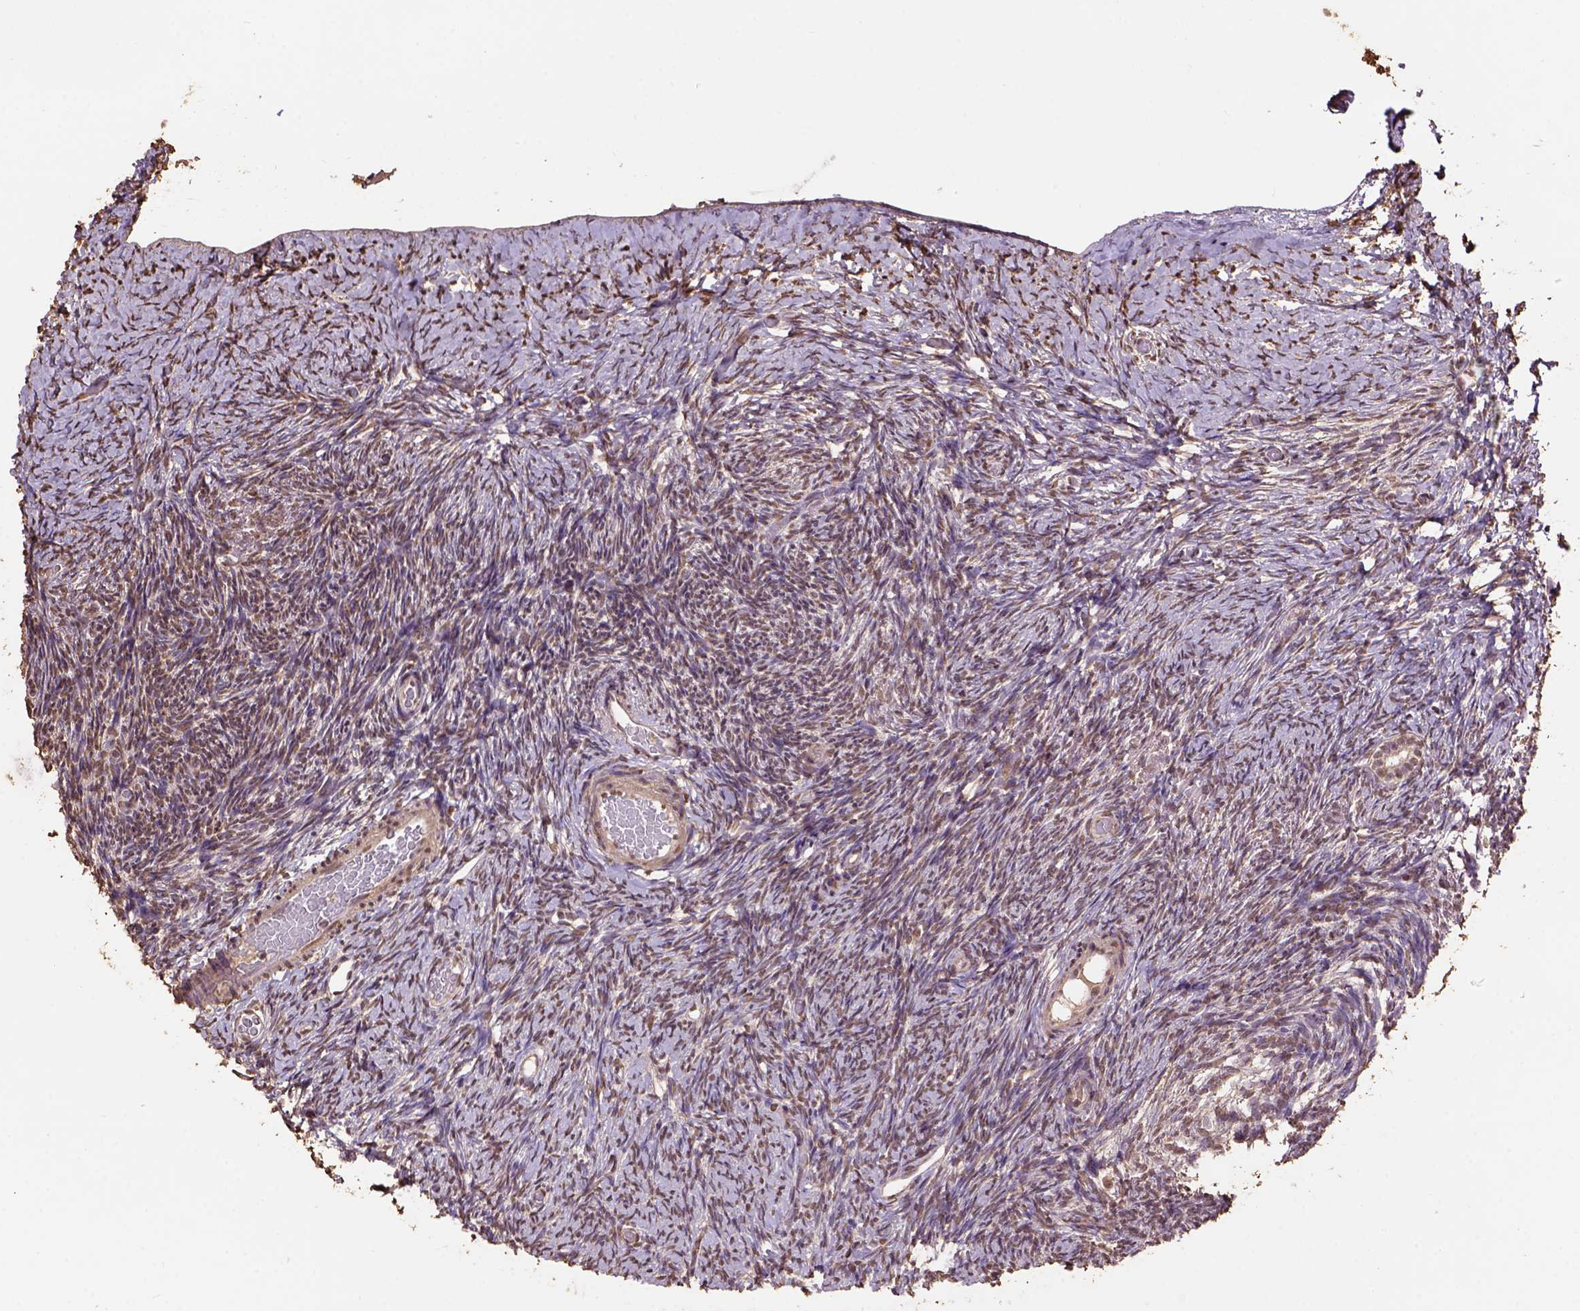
{"staining": {"intensity": "moderate", "quantity": ">75%", "location": "cytoplasmic/membranous"}, "tissue": "ovary", "cell_type": "Follicle cells", "image_type": "normal", "snomed": [{"axis": "morphology", "description": "Normal tissue, NOS"}, {"axis": "topography", "description": "Ovary"}], "caption": "IHC staining of benign ovary, which reveals medium levels of moderate cytoplasmic/membranous expression in approximately >75% of follicle cells indicating moderate cytoplasmic/membranous protein staining. The staining was performed using DAB (brown) for protein detection and nuclei were counterstained in hematoxylin (blue).", "gene": "CSTF2T", "patient": {"sex": "female", "age": 39}}